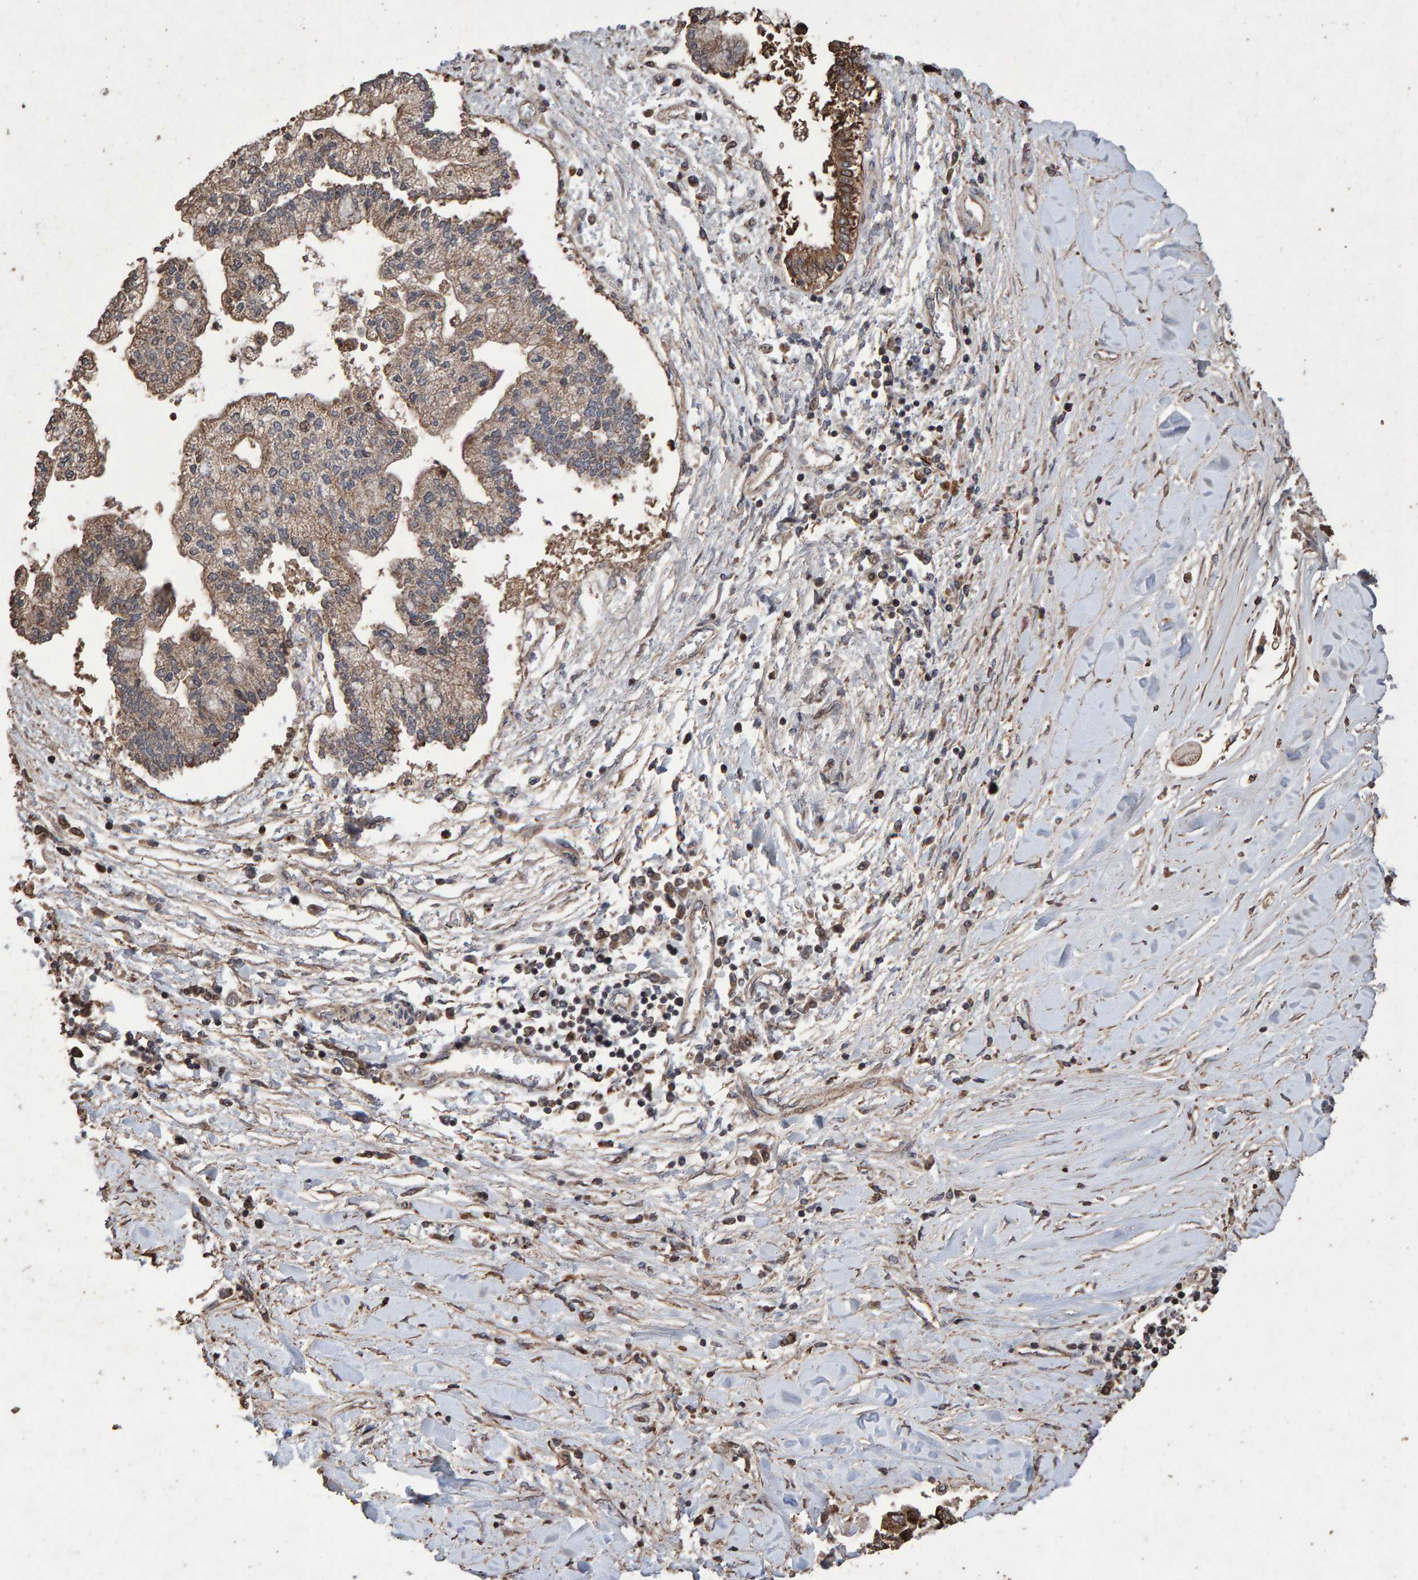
{"staining": {"intensity": "moderate", "quantity": ">75%", "location": "cytoplasmic/membranous"}, "tissue": "liver cancer", "cell_type": "Tumor cells", "image_type": "cancer", "snomed": [{"axis": "morphology", "description": "Cholangiocarcinoma"}, {"axis": "topography", "description": "Liver"}], "caption": "A histopathology image showing moderate cytoplasmic/membranous staining in about >75% of tumor cells in cholangiocarcinoma (liver), as visualized by brown immunohistochemical staining.", "gene": "OSBP2", "patient": {"sex": "male", "age": 50}}